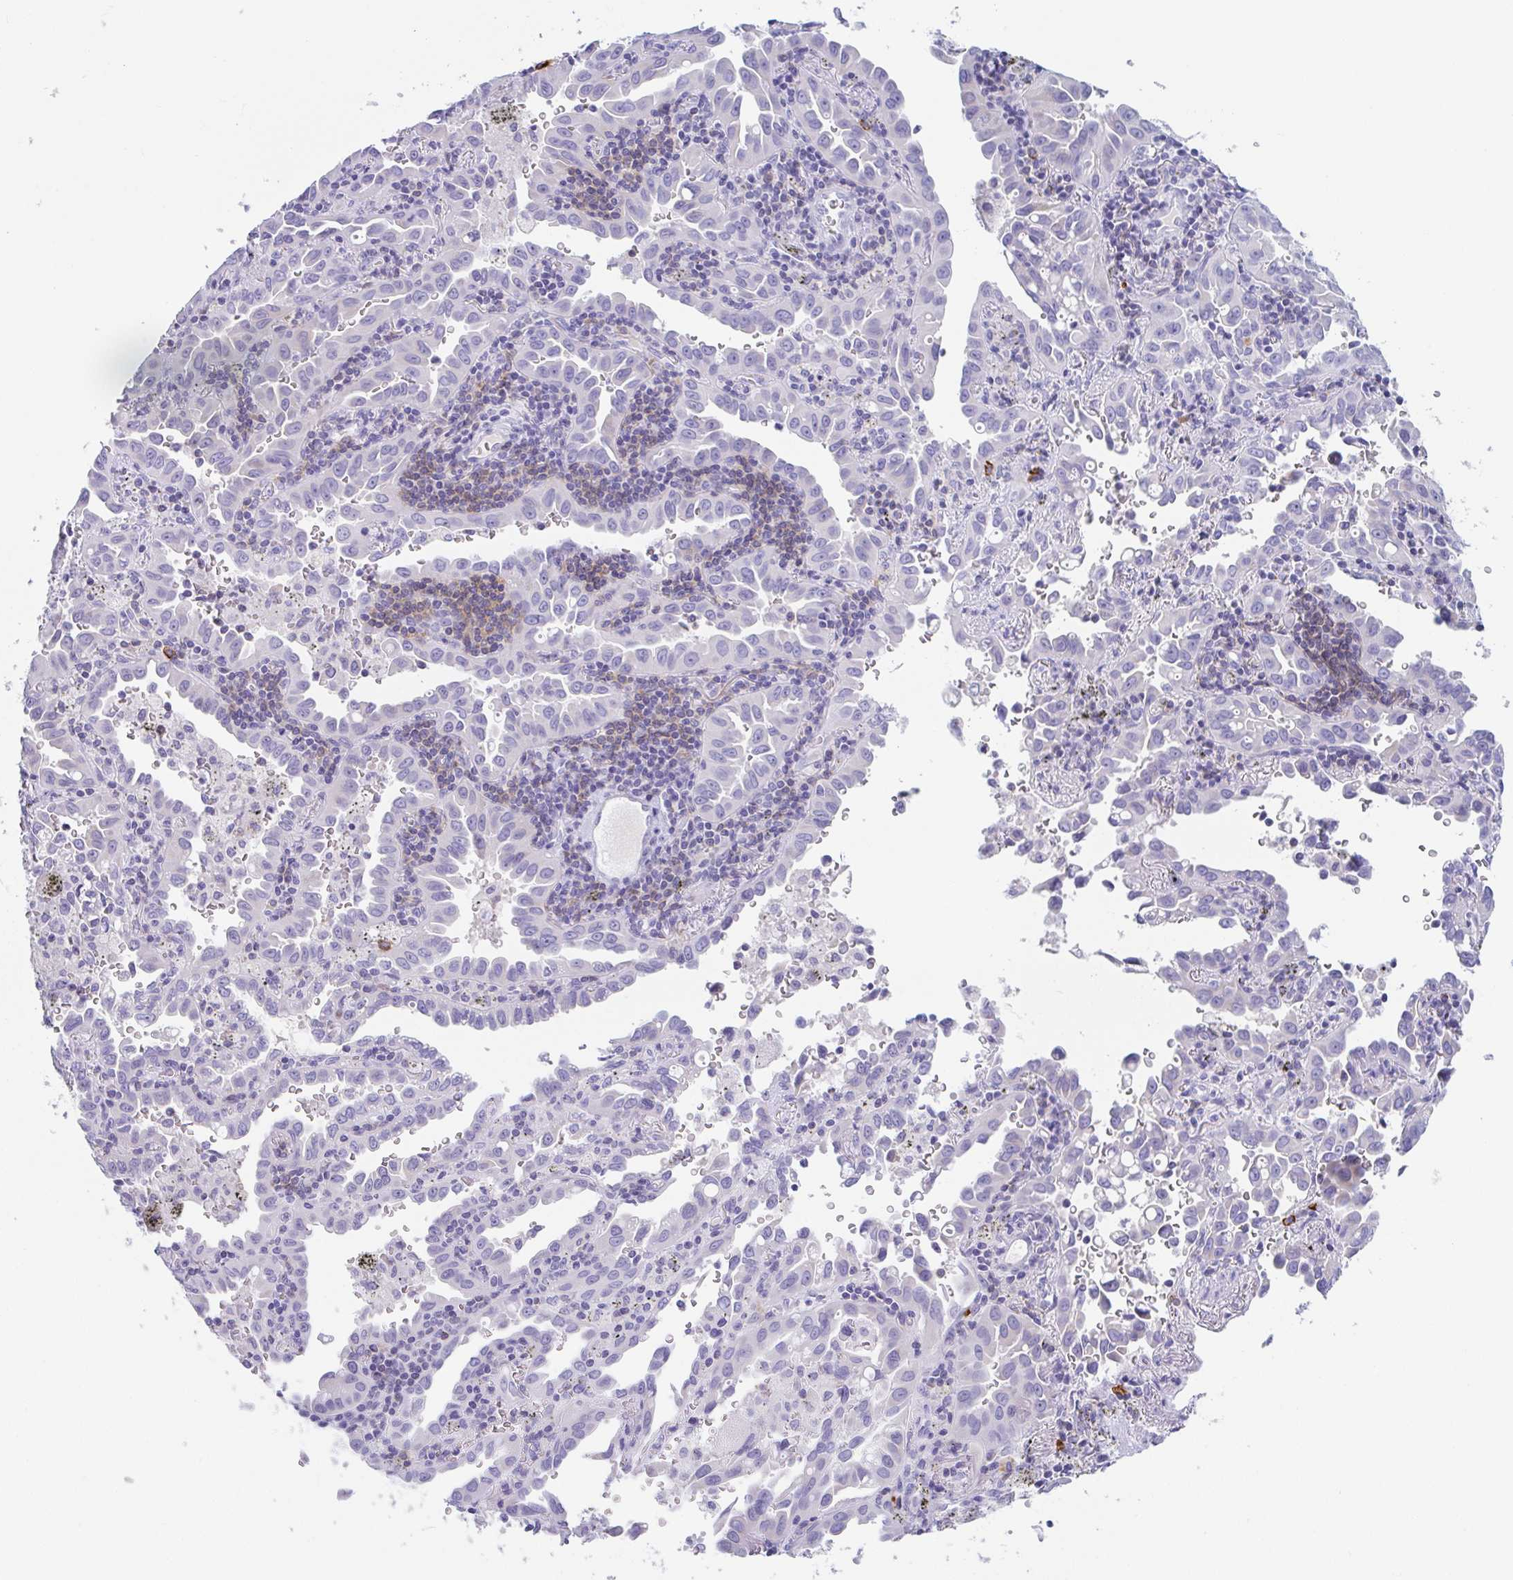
{"staining": {"intensity": "negative", "quantity": "none", "location": "none"}, "tissue": "lung cancer", "cell_type": "Tumor cells", "image_type": "cancer", "snomed": [{"axis": "morphology", "description": "Adenocarcinoma, NOS"}, {"axis": "topography", "description": "Lung"}], "caption": "This is an immunohistochemistry histopathology image of adenocarcinoma (lung). There is no staining in tumor cells.", "gene": "PLA2G1B", "patient": {"sex": "male", "age": 68}}